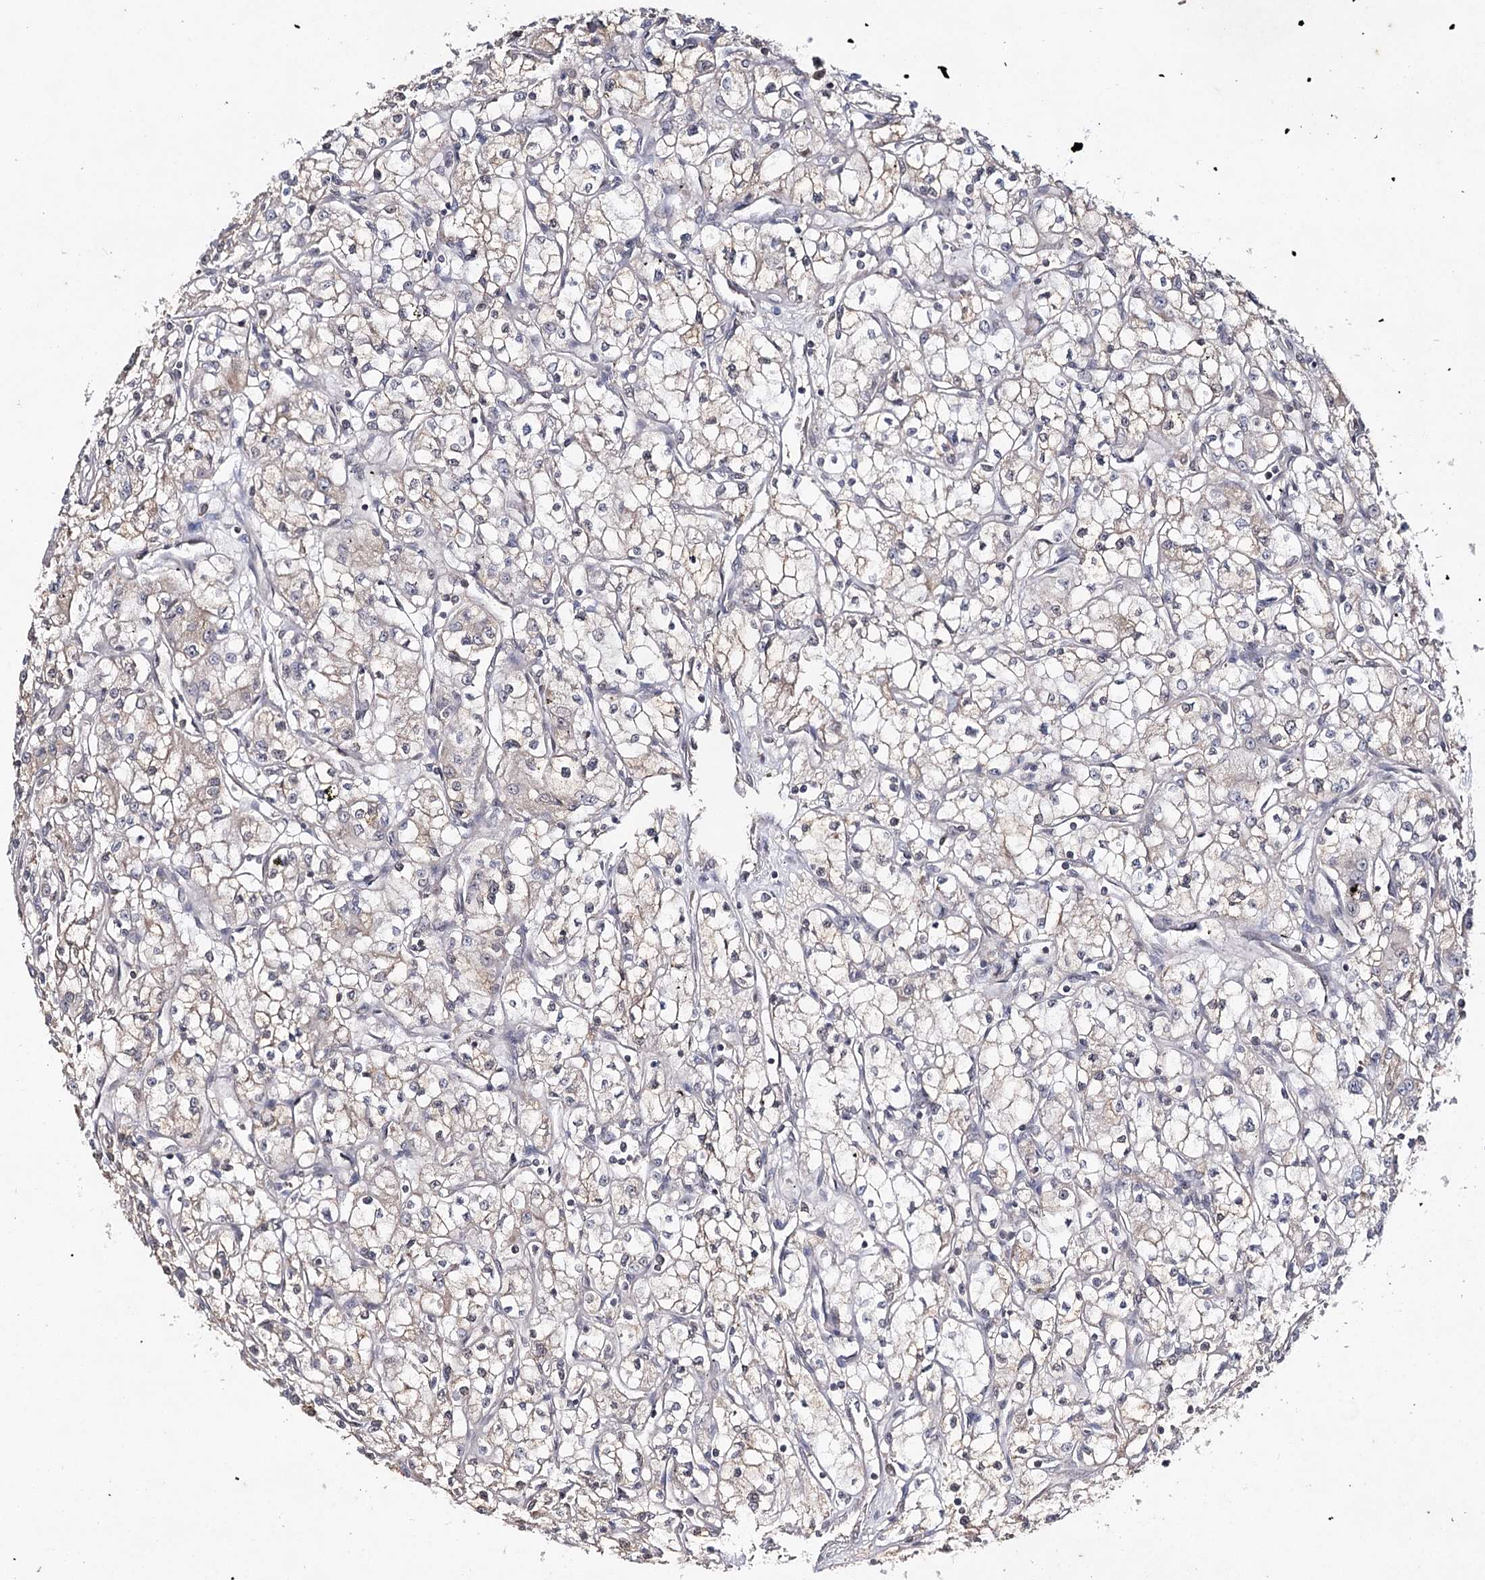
{"staining": {"intensity": "weak", "quantity": "<25%", "location": "cytoplasmic/membranous"}, "tissue": "renal cancer", "cell_type": "Tumor cells", "image_type": "cancer", "snomed": [{"axis": "morphology", "description": "Adenocarcinoma, NOS"}, {"axis": "topography", "description": "Kidney"}], "caption": "An image of human adenocarcinoma (renal) is negative for staining in tumor cells. (DAB IHC, high magnification).", "gene": "SYNGR3", "patient": {"sex": "male", "age": 59}}